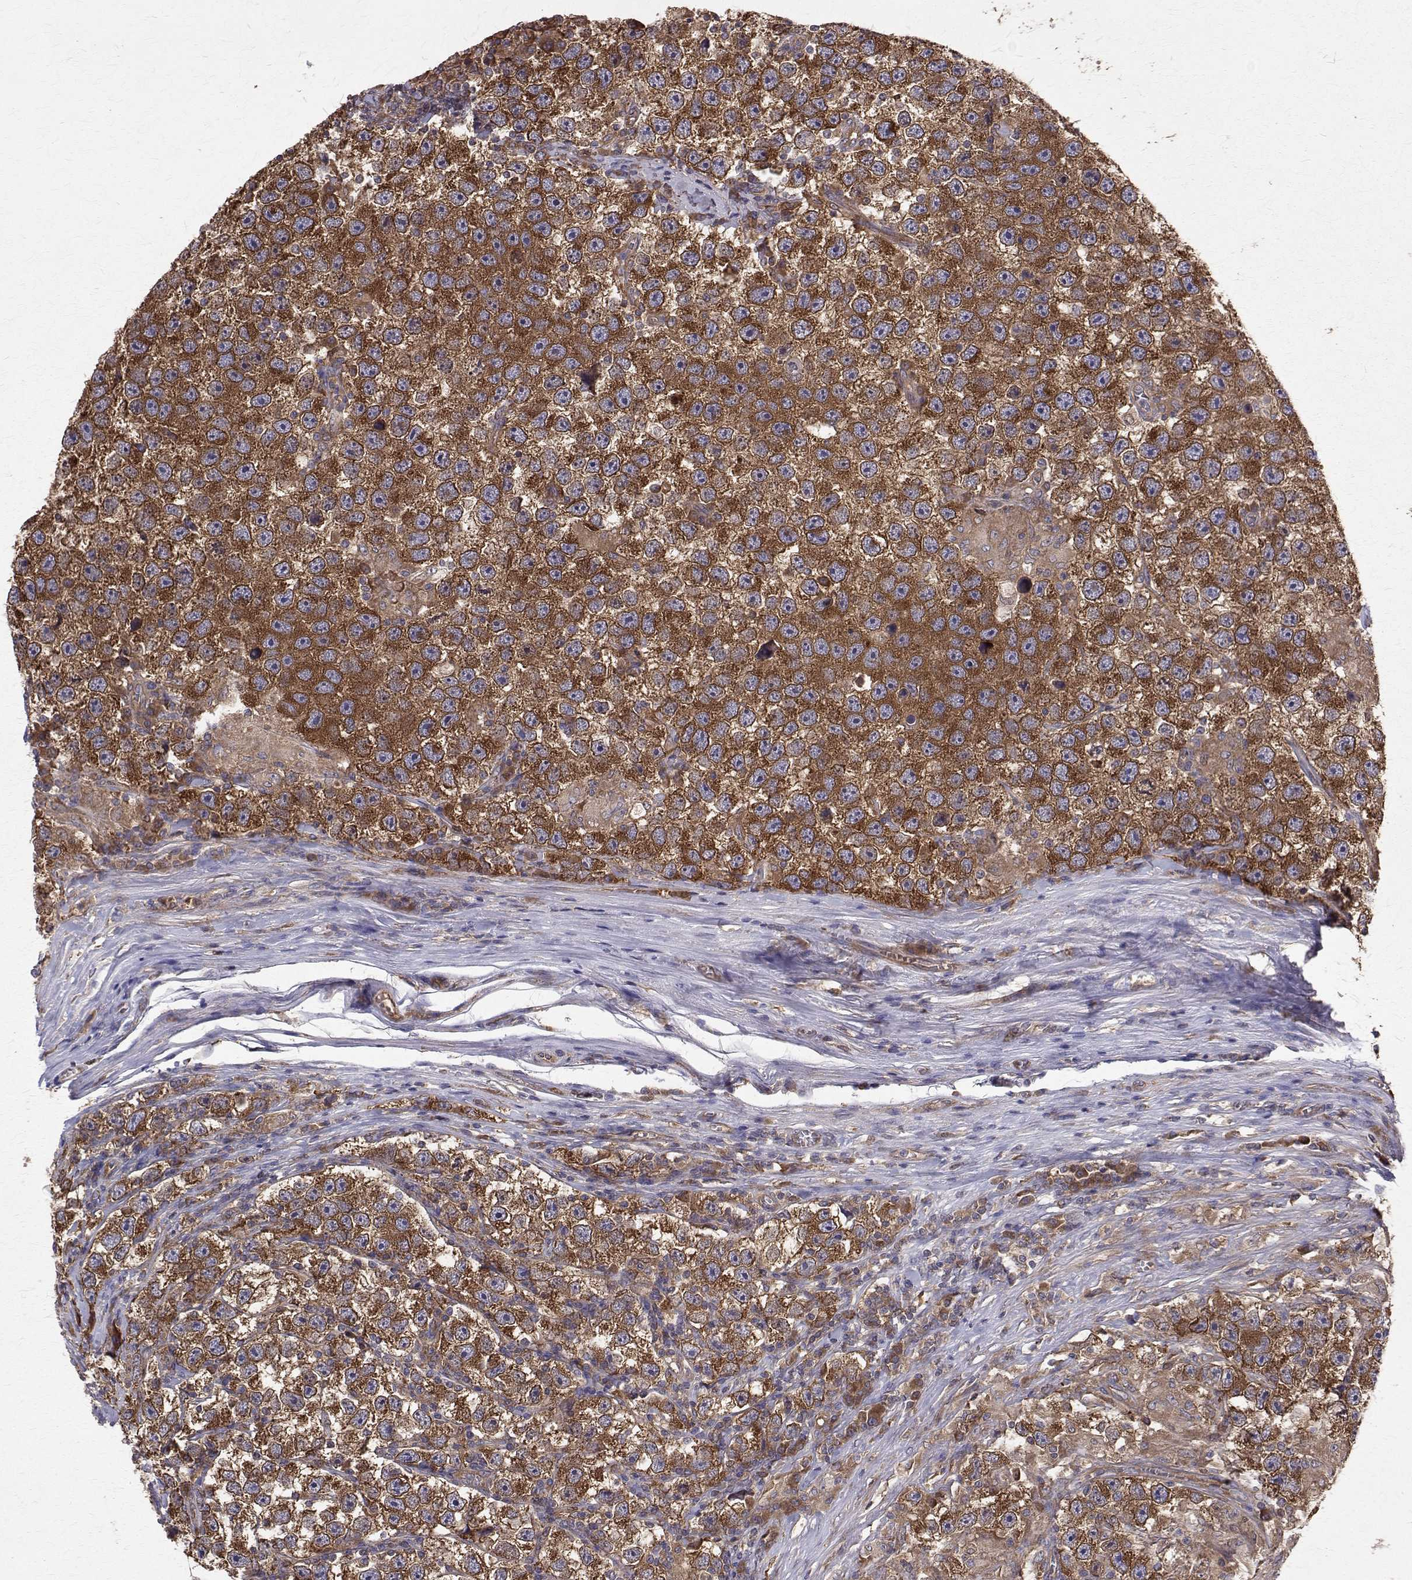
{"staining": {"intensity": "strong", "quantity": ">75%", "location": "cytoplasmic/membranous"}, "tissue": "testis cancer", "cell_type": "Tumor cells", "image_type": "cancer", "snomed": [{"axis": "morphology", "description": "Seminoma, NOS"}, {"axis": "topography", "description": "Testis"}], "caption": "An immunohistochemistry (IHC) image of tumor tissue is shown. Protein staining in brown labels strong cytoplasmic/membranous positivity in testis cancer within tumor cells.", "gene": "FARSB", "patient": {"sex": "male", "age": 26}}